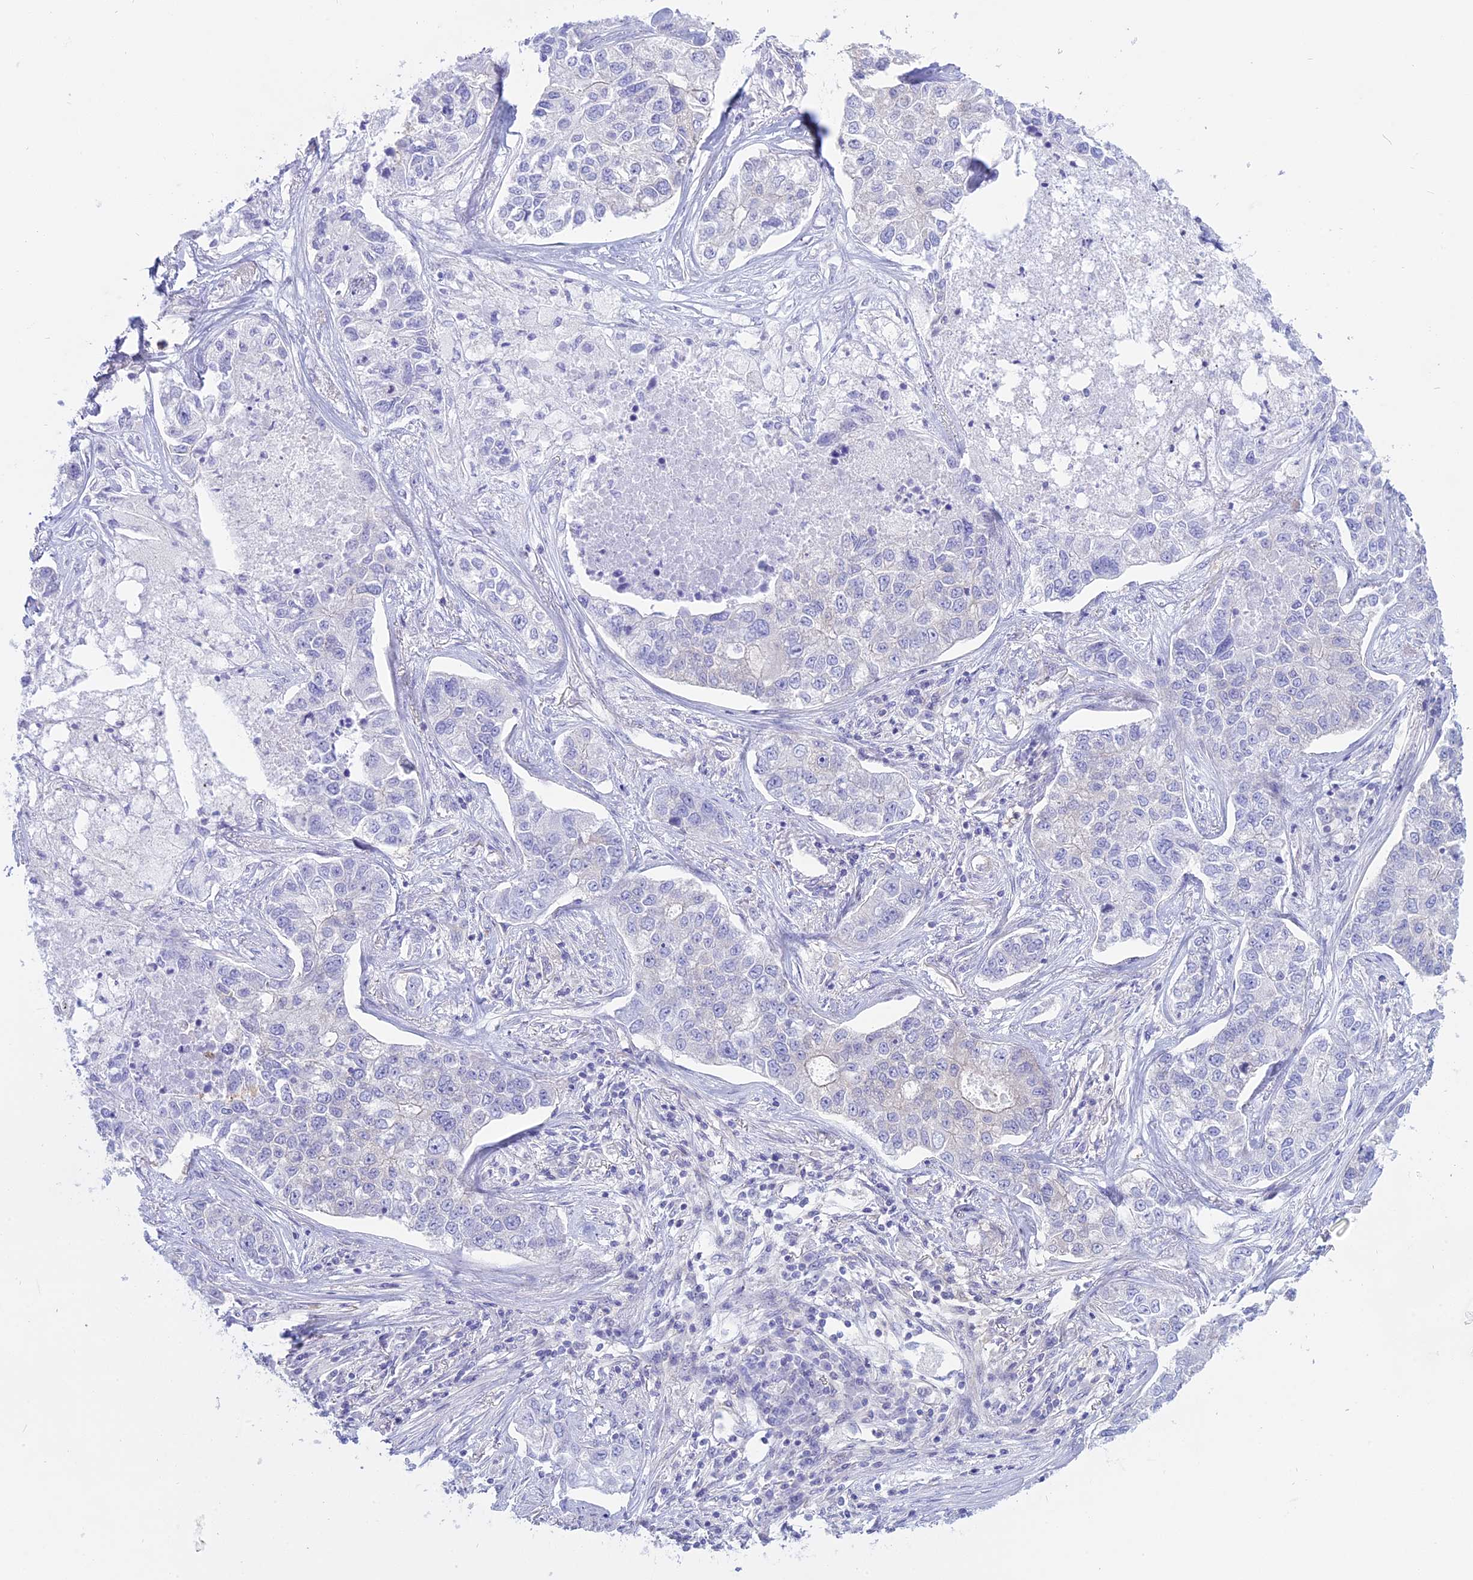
{"staining": {"intensity": "negative", "quantity": "none", "location": "none"}, "tissue": "lung cancer", "cell_type": "Tumor cells", "image_type": "cancer", "snomed": [{"axis": "morphology", "description": "Adenocarcinoma, NOS"}, {"axis": "topography", "description": "Lung"}], "caption": "High power microscopy histopathology image of an IHC image of lung adenocarcinoma, revealing no significant staining in tumor cells.", "gene": "AHCYL1", "patient": {"sex": "male", "age": 49}}